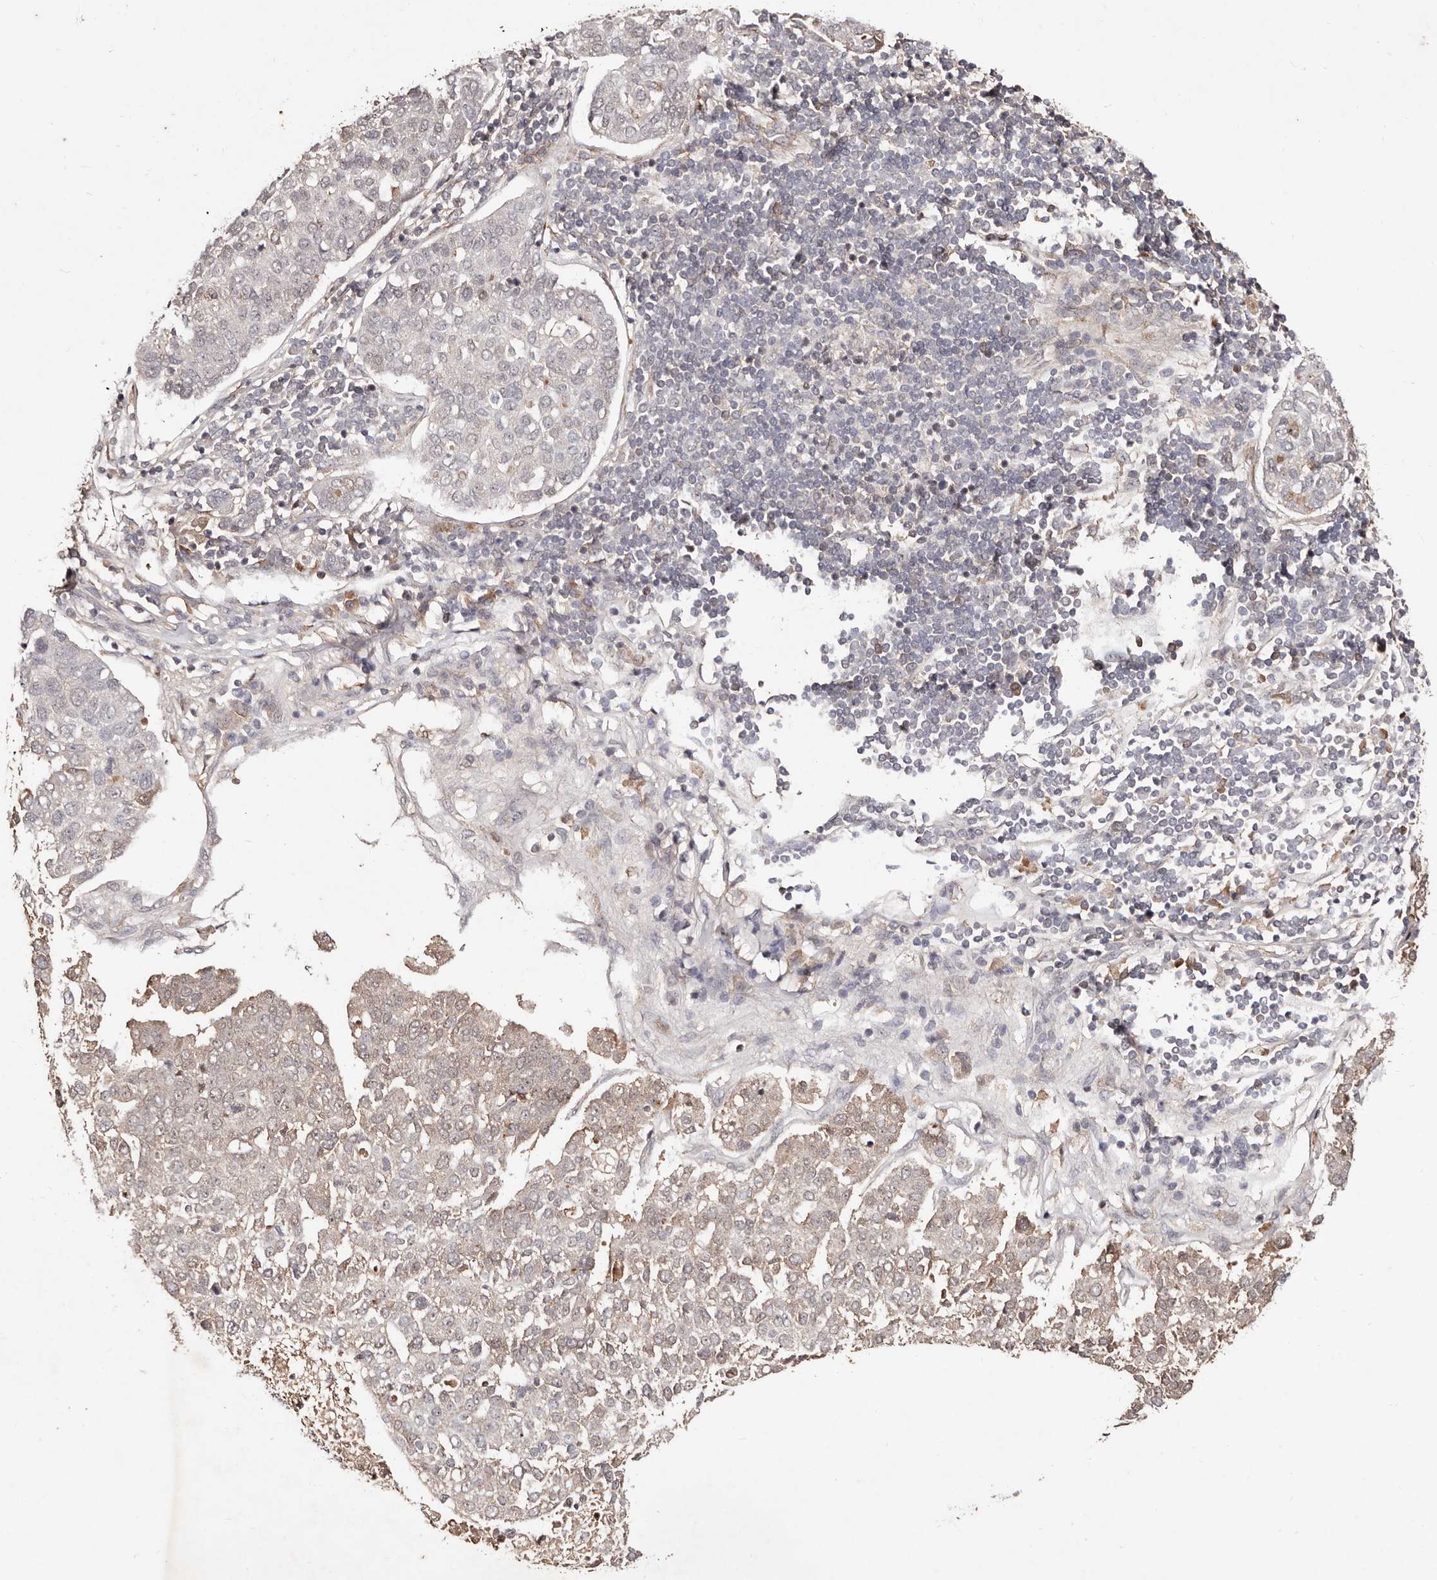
{"staining": {"intensity": "weak", "quantity": "<25%", "location": "cytoplasmic/membranous"}, "tissue": "pancreatic cancer", "cell_type": "Tumor cells", "image_type": "cancer", "snomed": [{"axis": "morphology", "description": "Adenocarcinoma, NOS"}, {"axis": "topography", "description": "Pancreas"}], "caption": "Protein analysis of adenocarcinoma (pancreatic) exhibits no significant staining in tumor cells. The staining was performed using DAB to visualize the protein expression in brown, while the nuclei were stained in blue with hematoxylin (Magnification: 20x).", "gene": "BICRAL", "patient": {"sex": "female", "age": 61}}